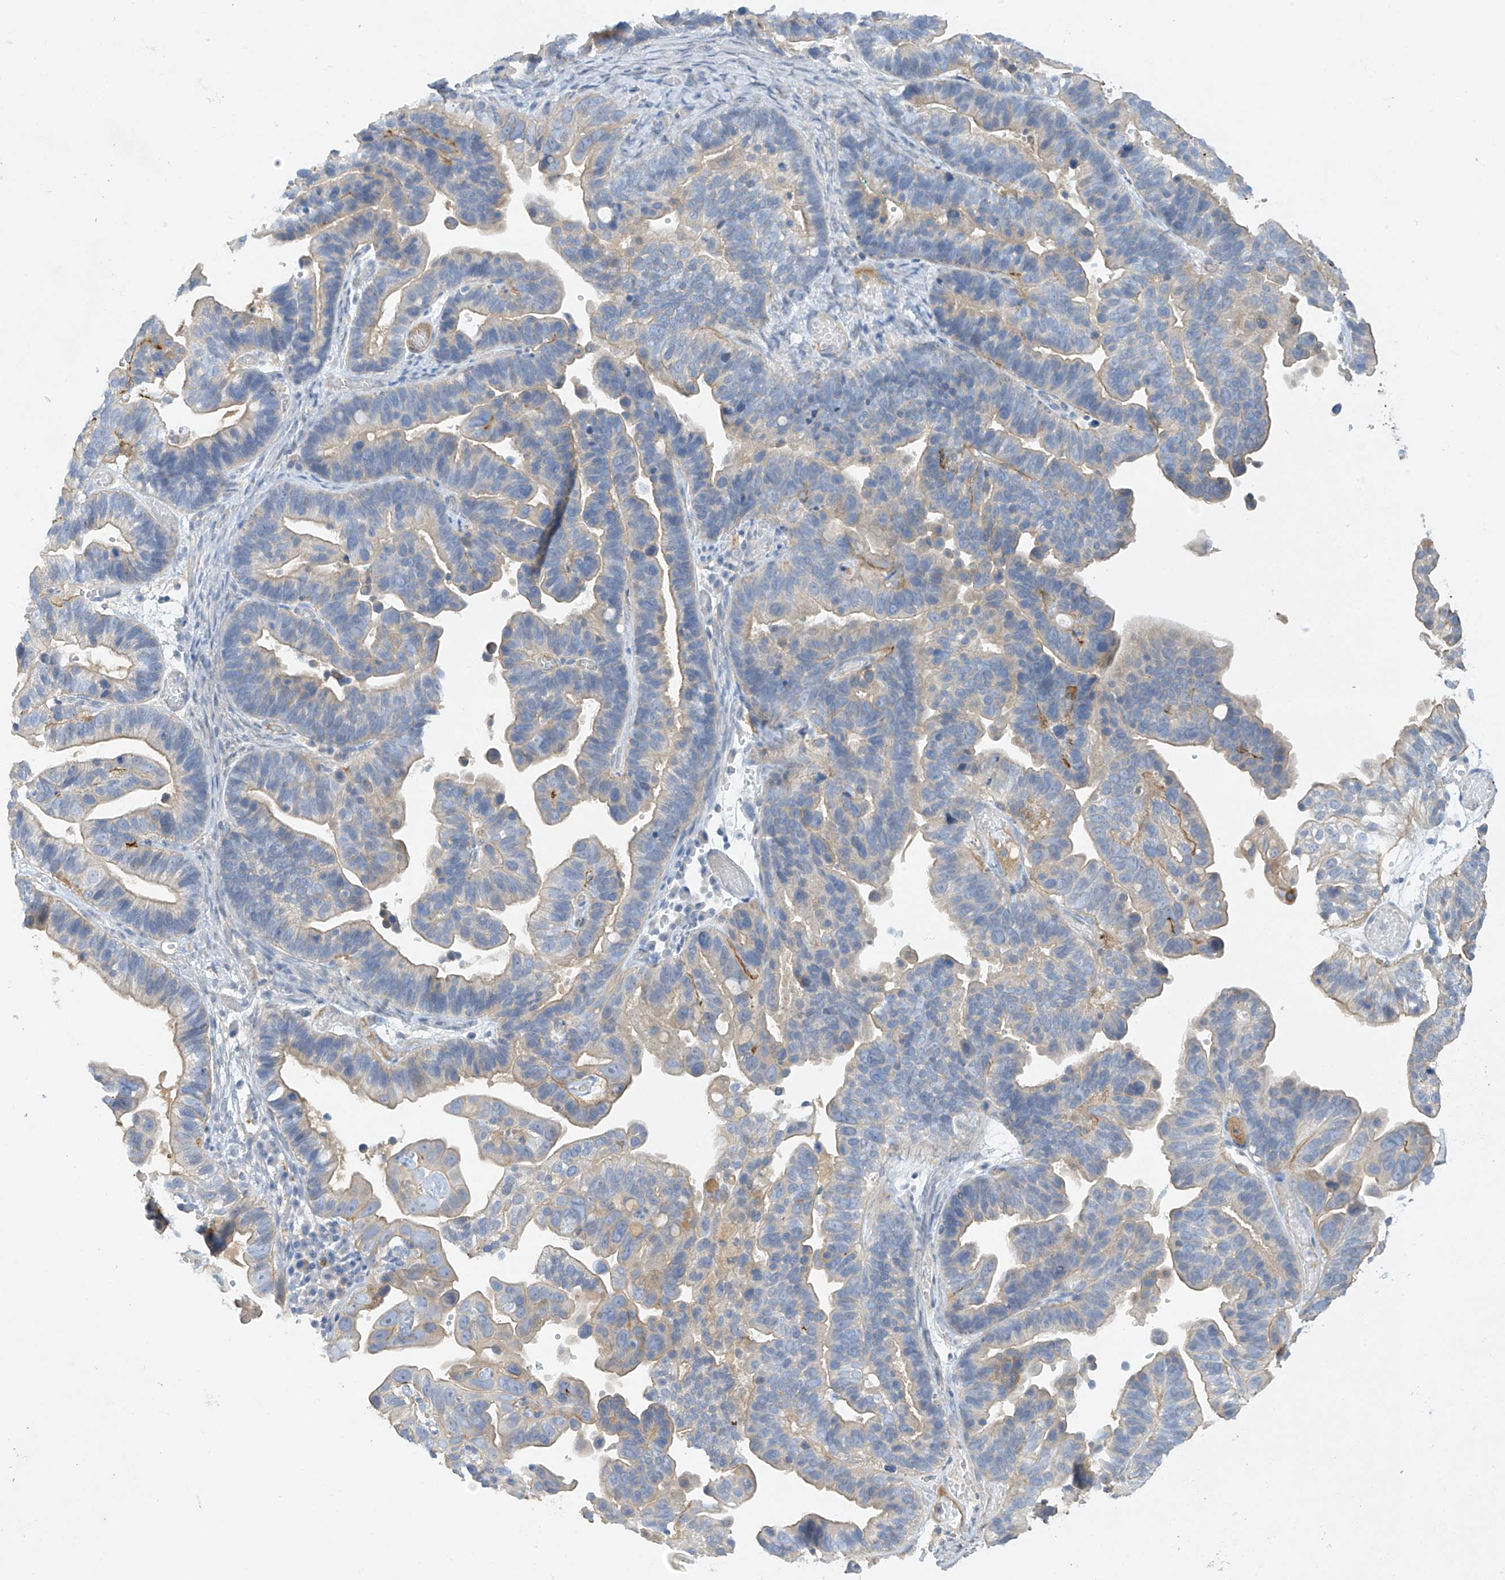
{"staining": {"intensity": "weak", "quantity": "25%-75%", "location": "cytoplasmic/membranous"}, "tissue": "ovarian cancer", "cell_type": "Tumor cells", "image_type": "cancer", "snomed": [{"axis": "morphology", "description": "Cystadenocarcinoma, serous, NOS"}, {"axis": "topography", "description": "Ovary"}], "caption": "Protein expression analysis of ovarian cancer displays weak cytoplasmic/membranous staining in about 25%-75% of tumor cells.", "gene": "PRSS12", "patient": {"sex": "female", "age": 56}}